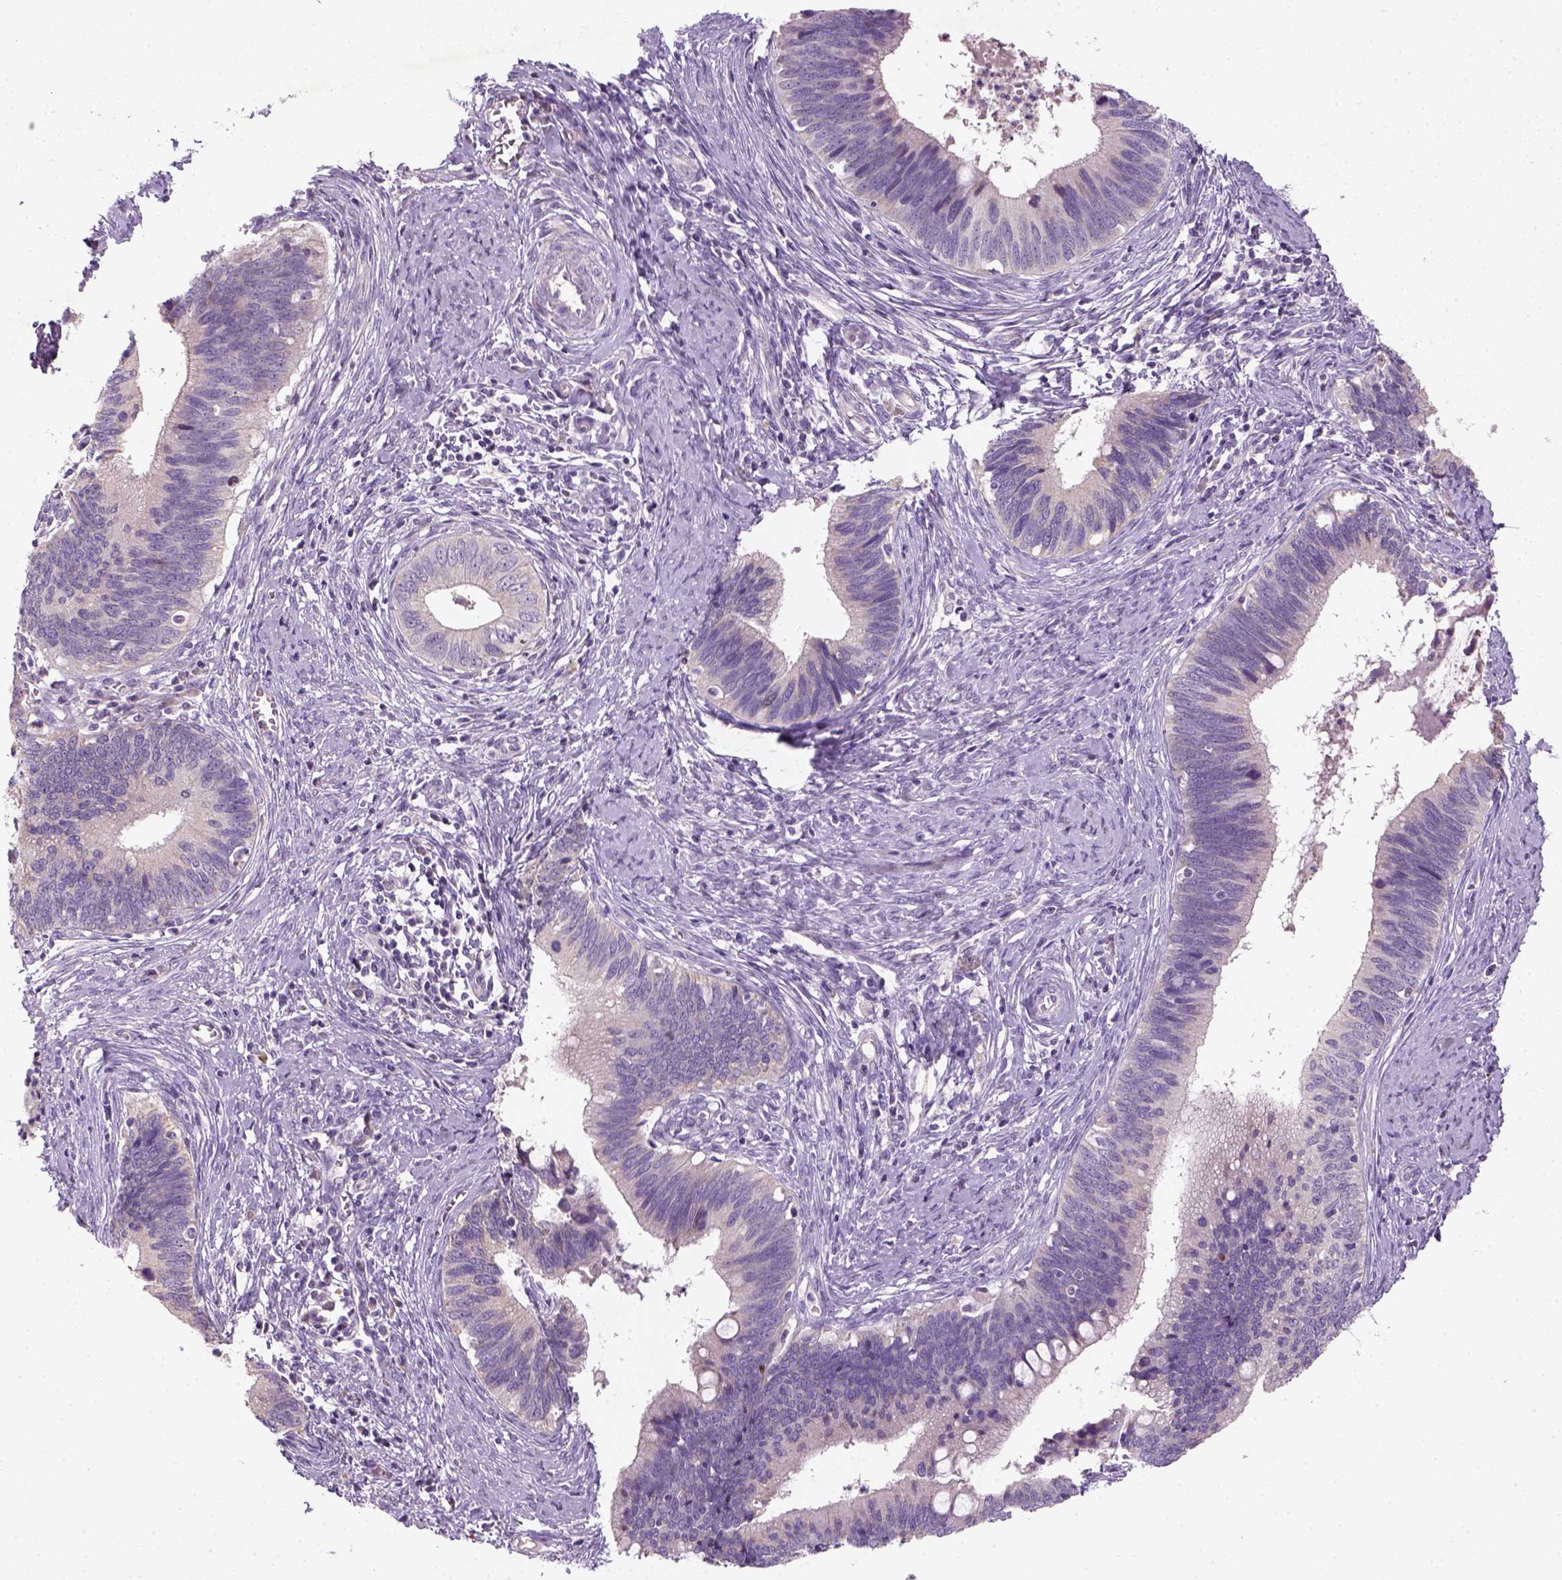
{"staining": {"intensity": "negative", "quantity": "none", "location": "none"}, "tissue": "cervical cancer", "cell_type": "Tumor cells", "image_type": "cancer", "snomed": [{"axis": "morphology", "description": "Adenocarcinoma, NOS"}, {"axis": "topography", "description": "Cervix"}], "caption": "DAB immunohistochemical staining of human cervical cancer (adenocarcinoma) exhibits no significant expression in tumor cells.", "gene": "NUDT6", "patient": {"sex": "female", "age": 42}}